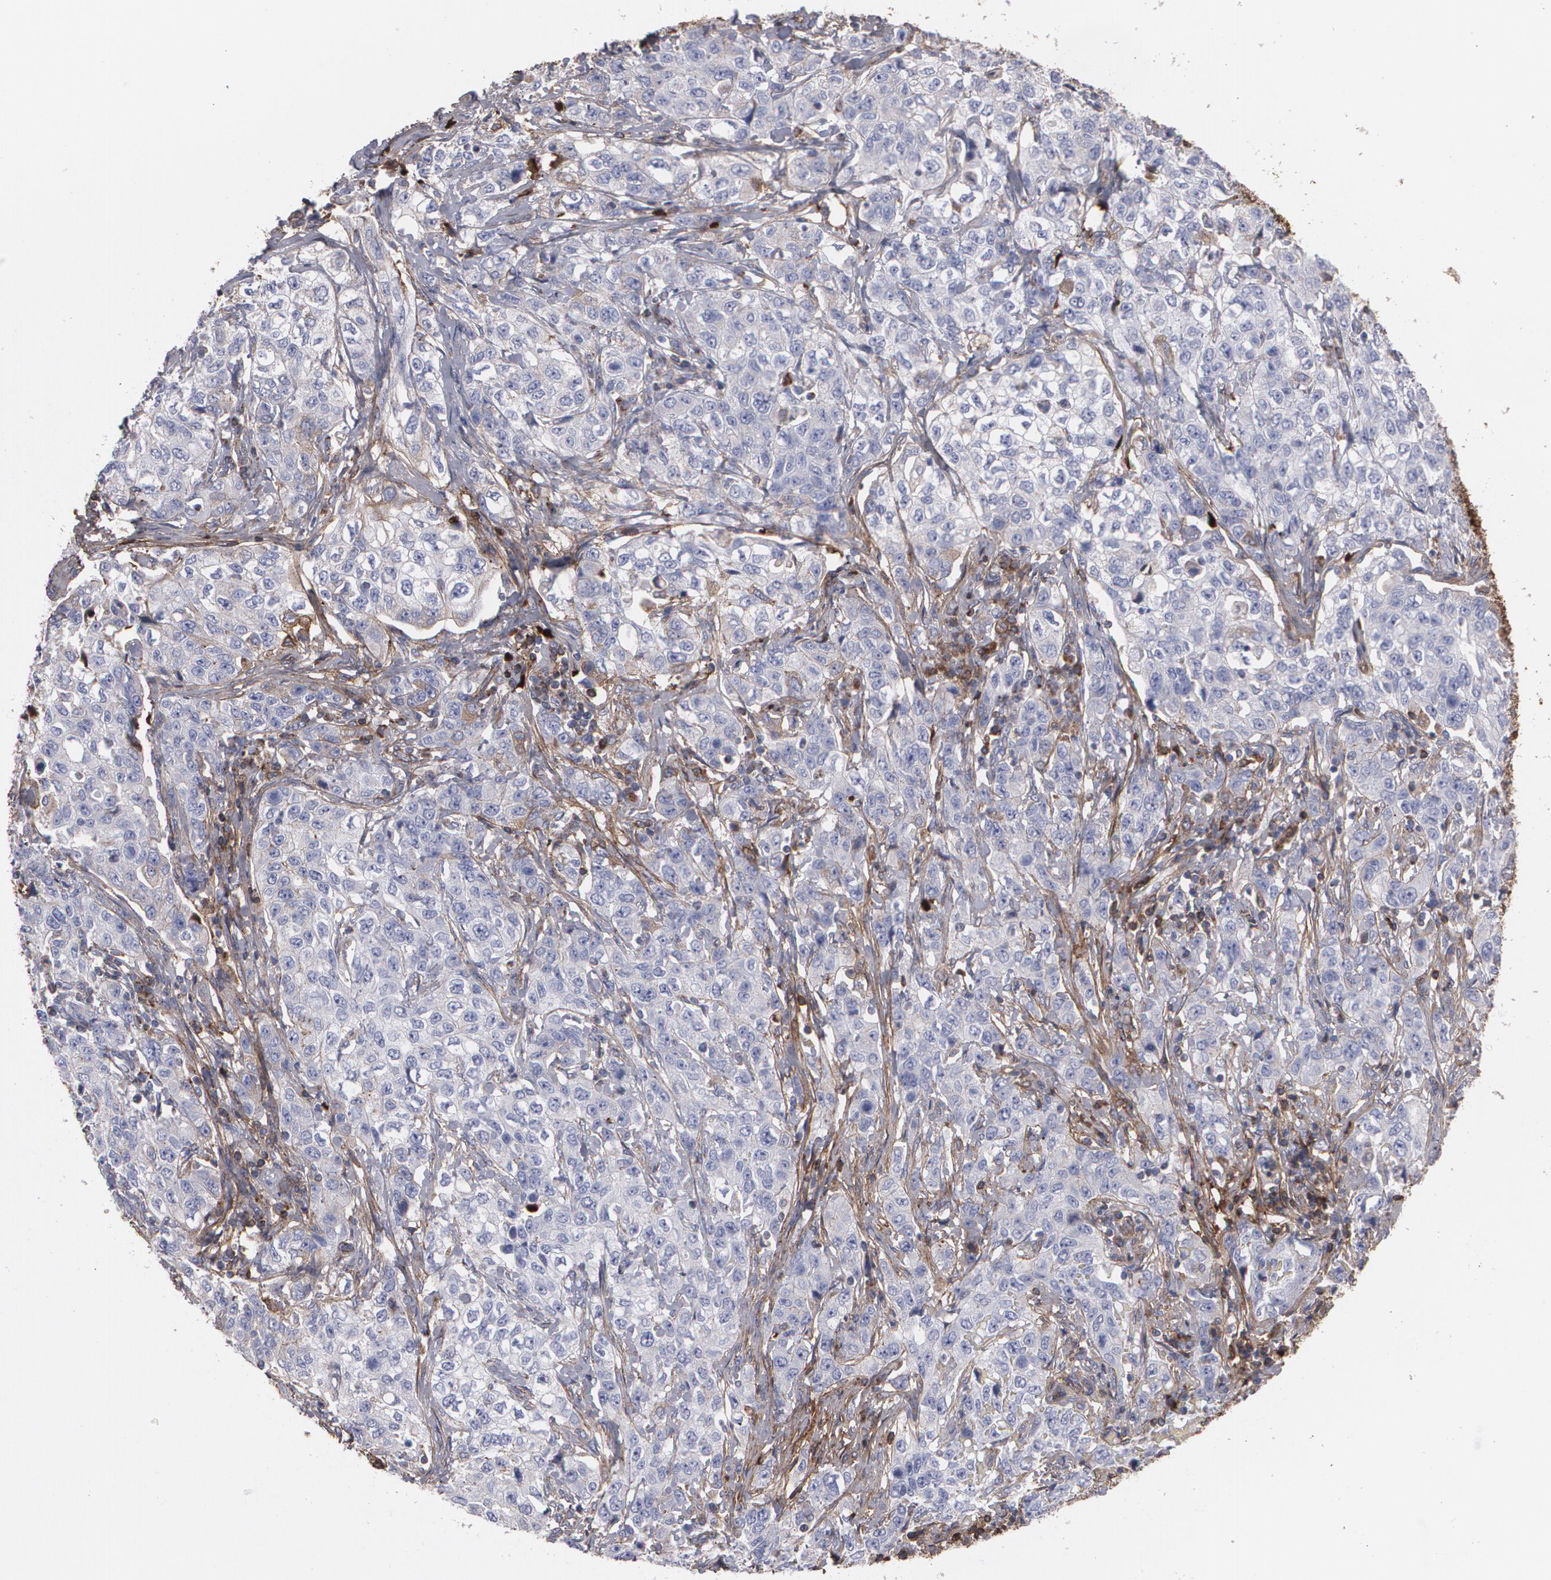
{"staining": {"intensity": "negative", "quantity": "none", "location": "none"}, "tissue": "stomach cancer", "cell_type": "Tumor cells", "image_type": "cancer", "snomed": [{"axis": "morphology", "description": "Adenocarcinoma, NOS"}, {"axis": "topography", "description": "Stomach"}], "caption": "Immunohistochemistry micrograph of human stomach cancer stained for a protein (brown), which demonstrates no positivity in tumor cells.", "gene": "FBLN1", "patient": {"sex": "male", "age": 48}}